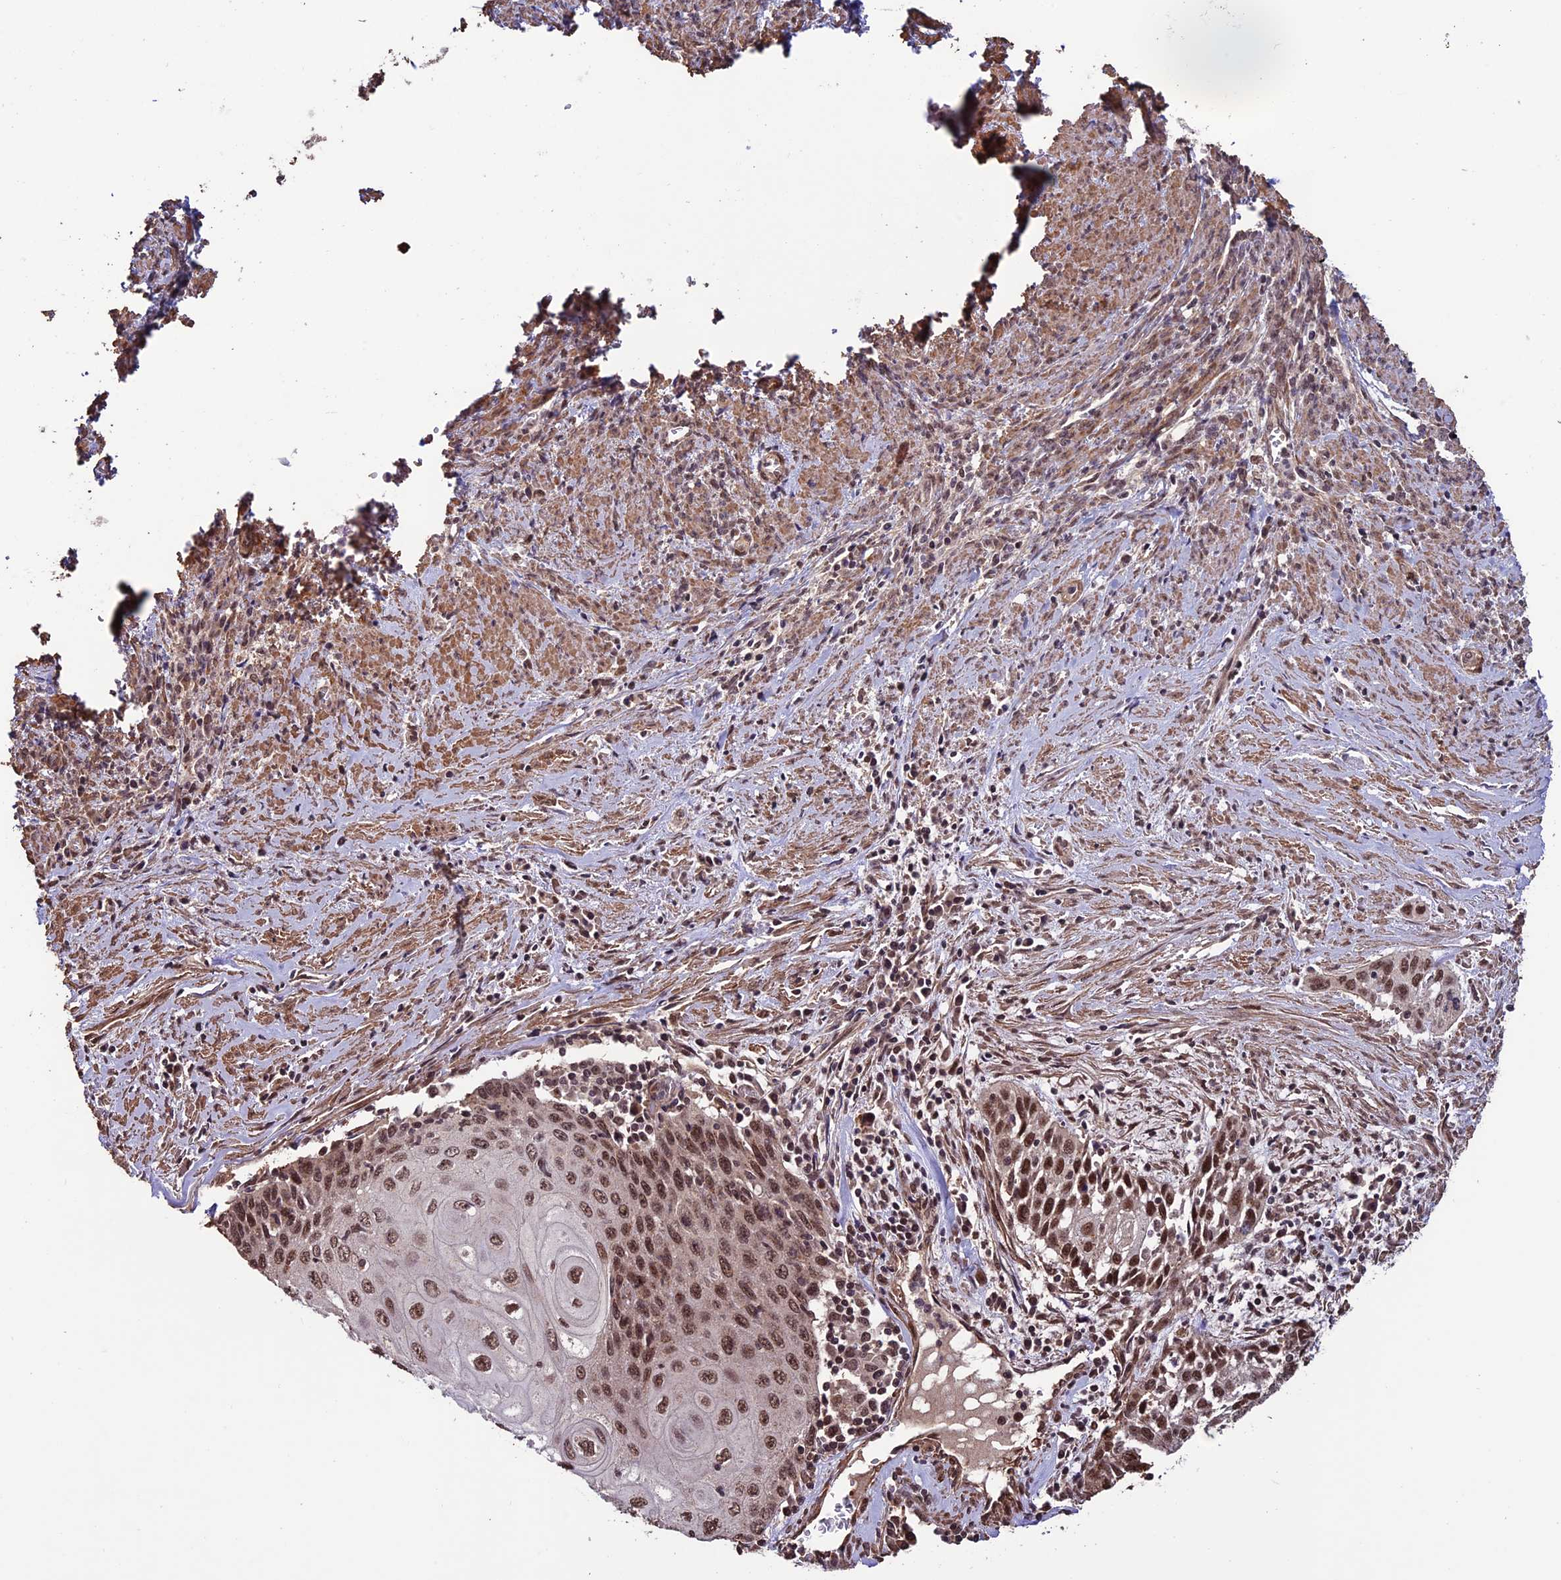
{"staining": {"intensity": "moderate", "quantity": ">75%", "location": "nuclear"}, "tissue": "cervical cancer", "cell_type": "Tumor cells", "image_type": "cancer", "snomed": [{"axis": "morphology", "description": "Squamous cell carcinoma, NOS"}, {"axis": "topography", "description": "Cervix"}], "caption": "Immunohistochemistry (IHC) micrograph of neoplastic tissue: squamous cell carcinoma (cervical) stained using IHC reveals medium levels of moderate protein expression localized specifically in the nuclear of tumor cells, appearing as a nuclear brown color.", "gene": "CABIN1", "patient": {"sex": "female", "age": 67}}